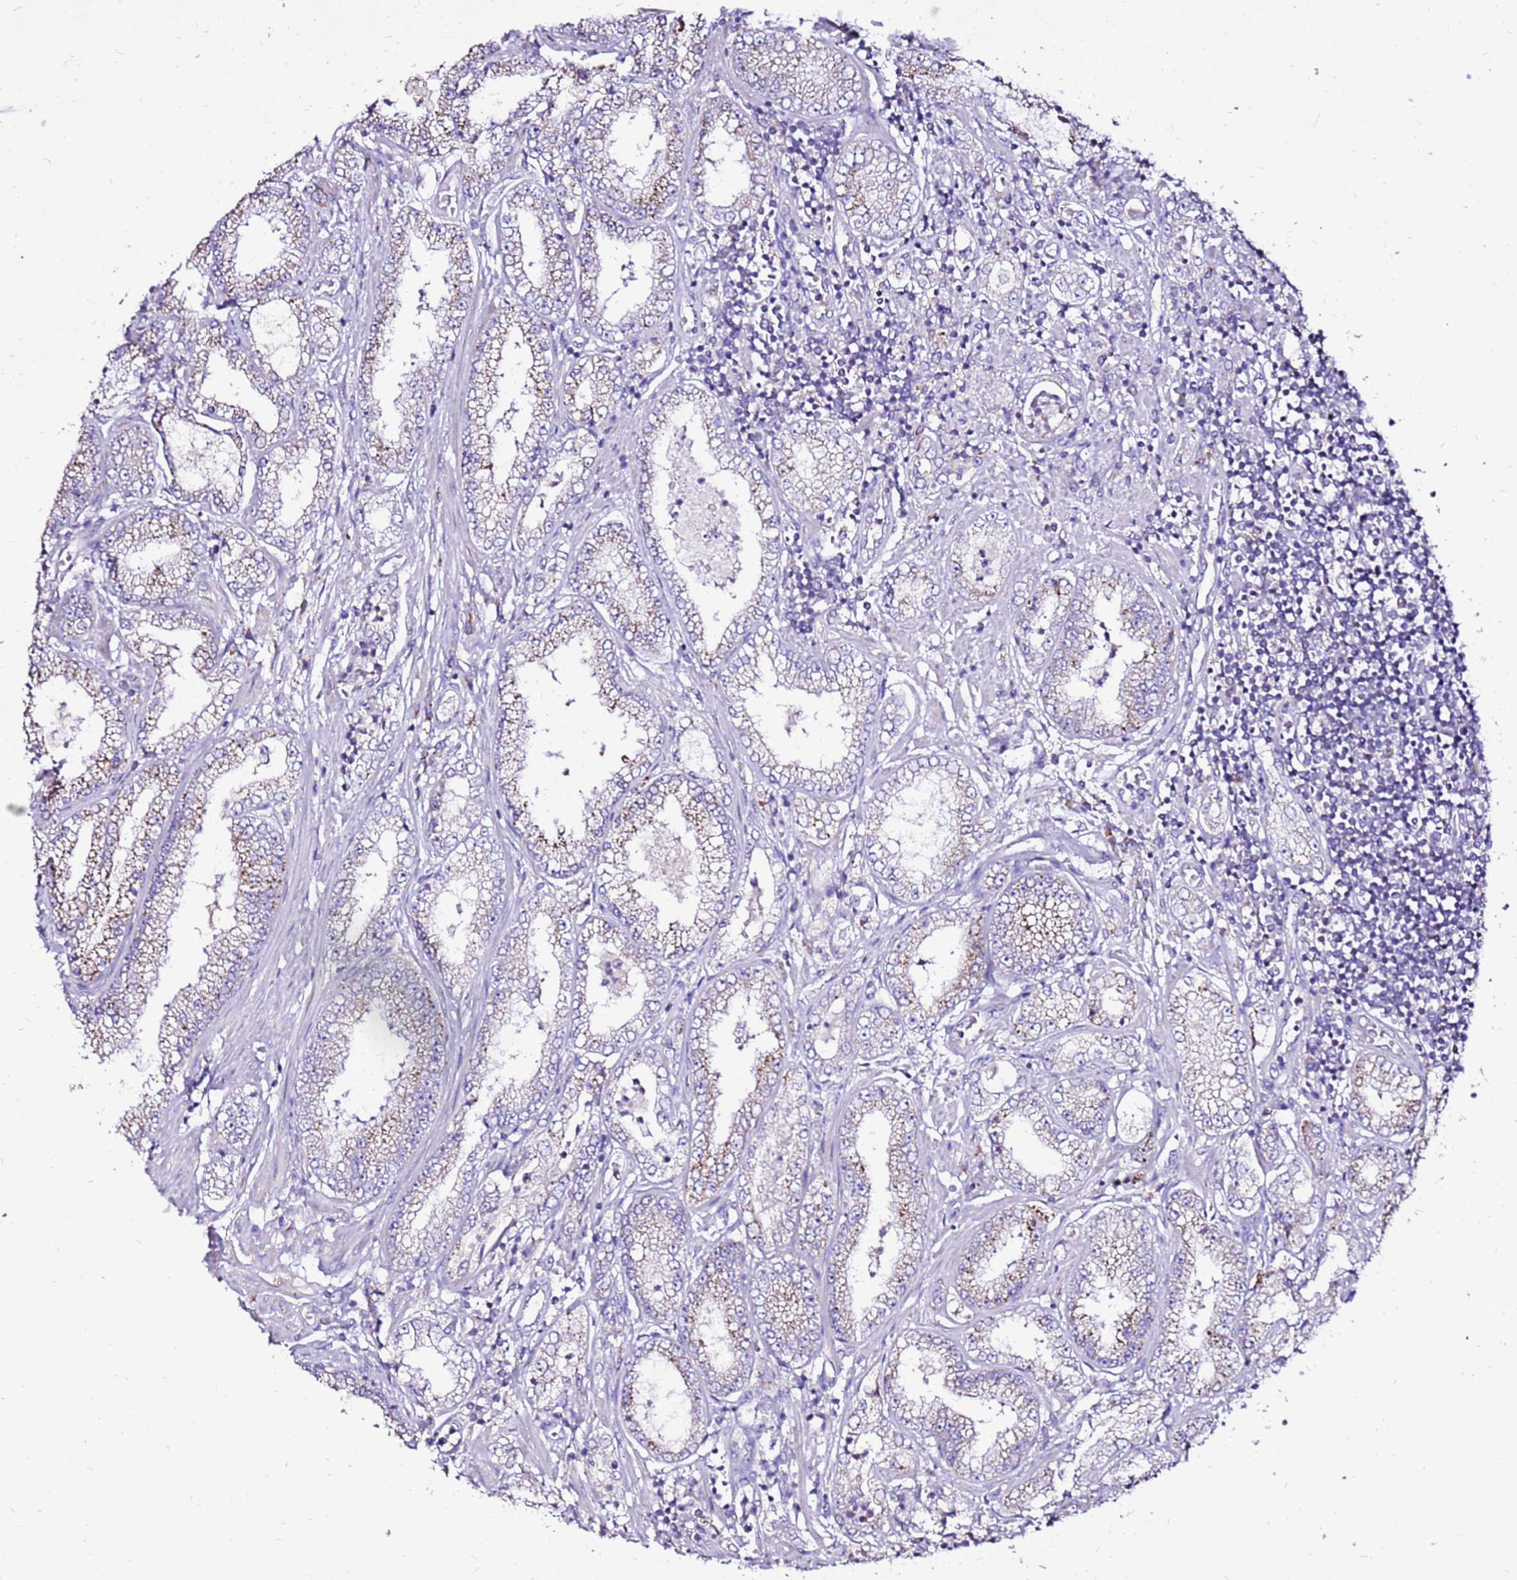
{"staining": {"intensity": "moderate", "quantity": "25%-75%", "location": "cytoplasmic/membranous"}, "tissue": "prostate cancer", "cell_type": "Tumor cells", "image_type": "cancer", "snomed": [{"axis": "morphology", "description": "Adenocarcinoma, High grade"}, {"axis": "topography", "description": "Prostate"}], "caption": "Adenocarcinoma (high-grade) (prostate) stained with a brown dye exhibits moderate cytoplasmic/membranous positive staining in about 25%-75% of tumor cells.", "gene": "TMEM106C", "patient": {"sex": "male", "age": 69}}